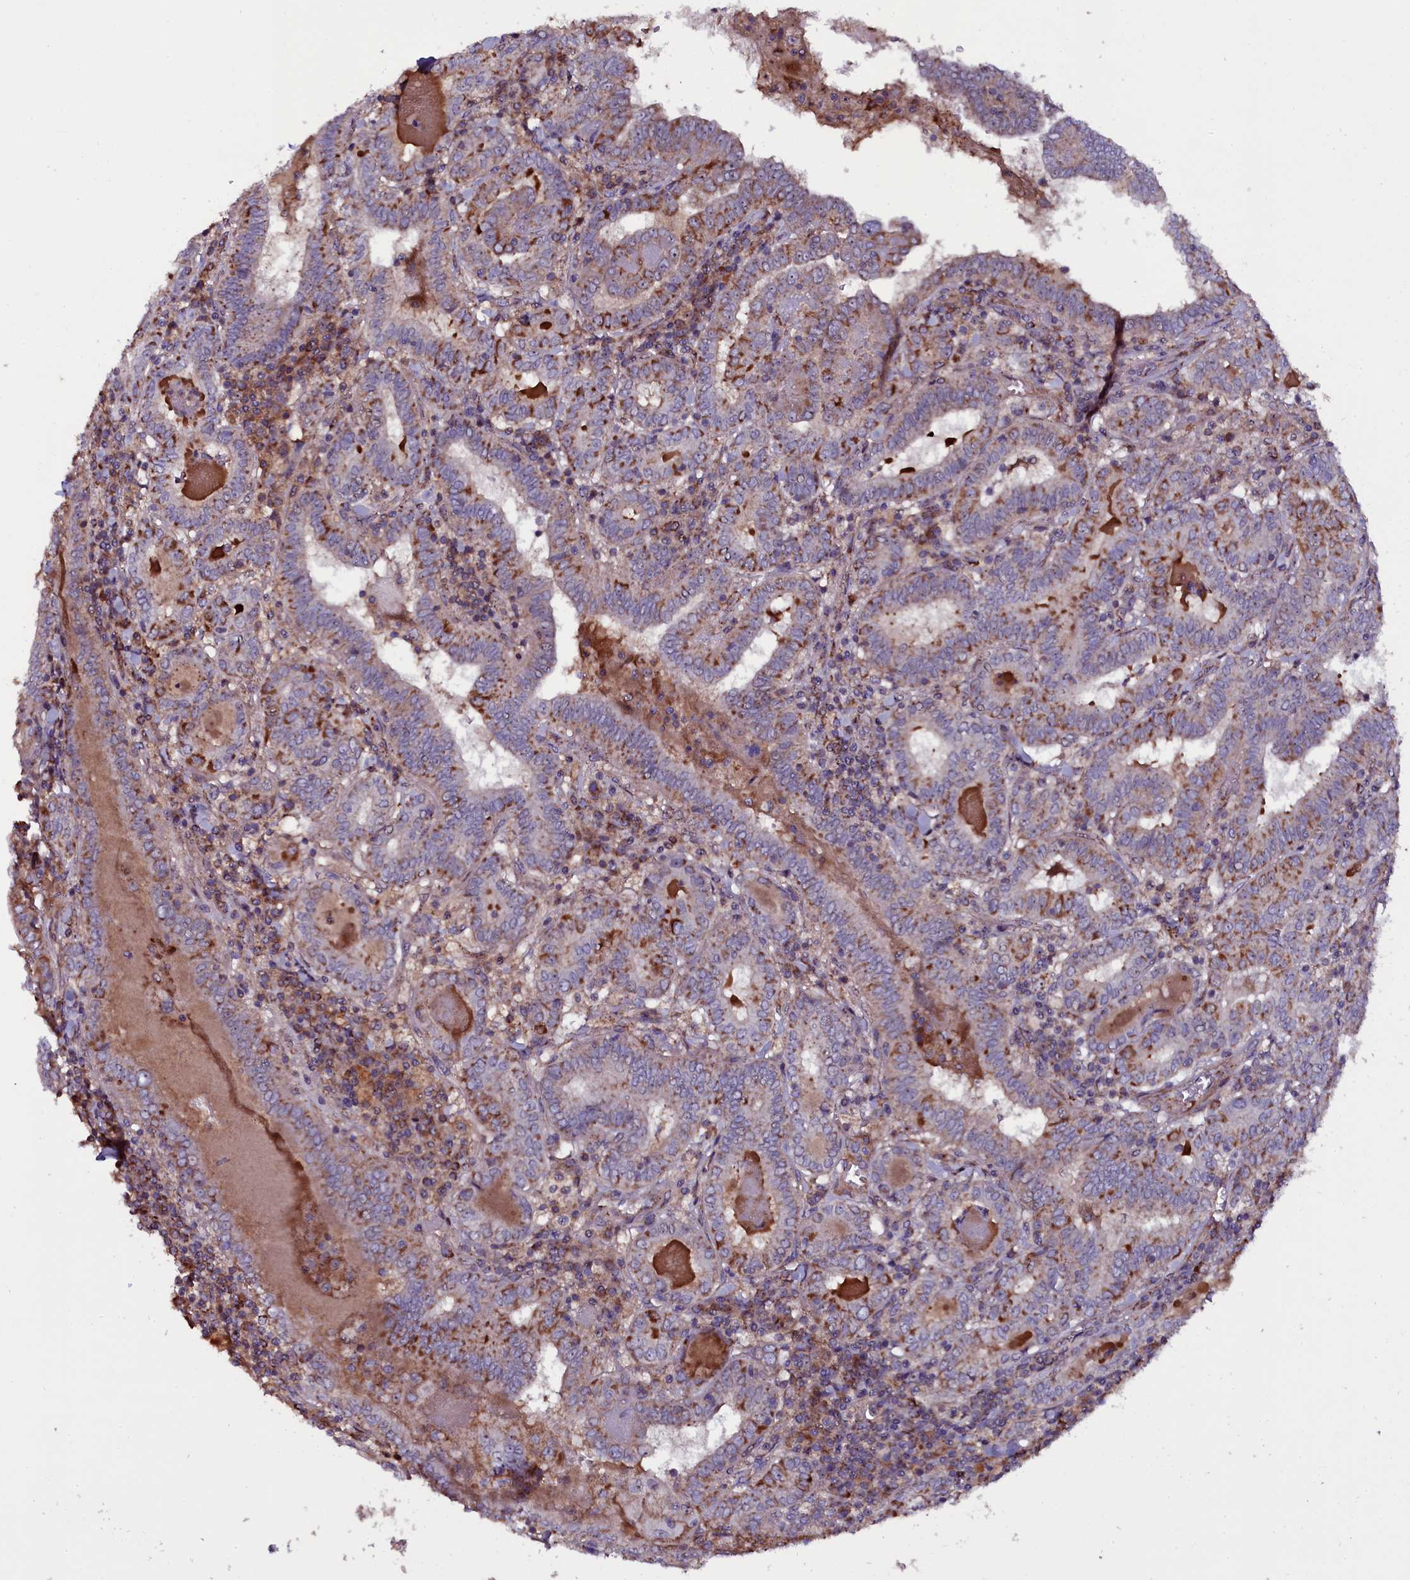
{"staining": {"intensity": "weak", "quantity": "25%-75%", "location": "cytoplasmic/membranous"}, "tissue": "thyroid cancer", "cell_type": "Tumor cells", "image_type": "cancer", "snomed": [{"axis": "morphology", "description": "Papillary adenocarcinoma, NOS"}, {"axis": "topography", "description": "Thyroid gland"}], "caption": "Immunohistochemical staining of human thyroid cancer (papillary adenocarcinoma) exhibits low levels of weak cytoplasmic/membranous protein positivity in approximately 25%-75% of tumor cells. (DAB IHC, brown staining for protein, blue staining for nuclei).", "gene": "NAA80", "patient": {"sex": "female", "age": 72}}